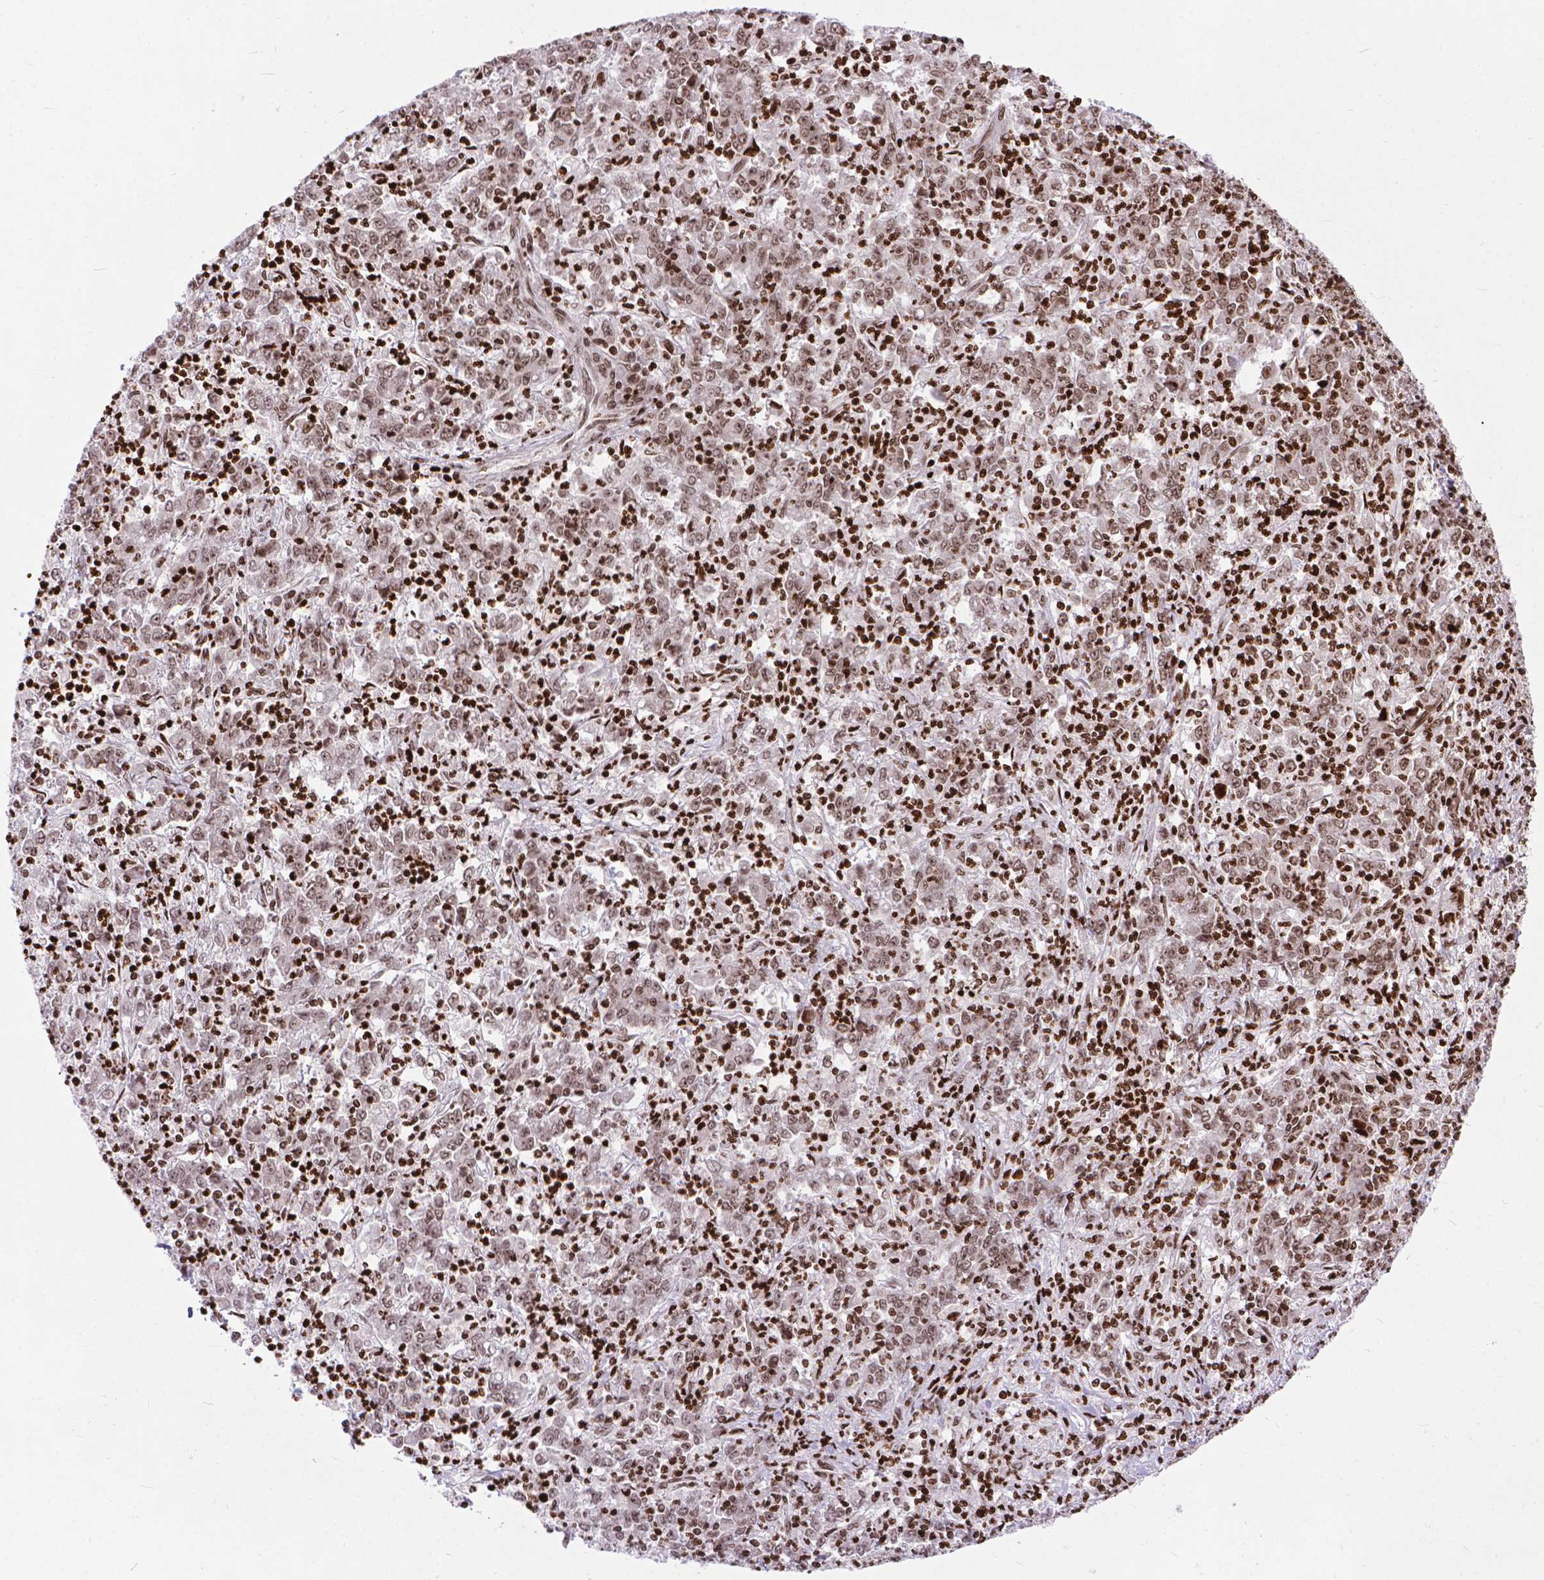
{"staining": {"intensity": "weak", "quantity": ">75%", "location": "cytoplasmic/membranous,nuclear"}, "tissue": "stomach cancer", "cell_type": "Tumor cells", "image_type": "cancer", "snomed": [{"axis": "morphology", "description": "Adenocarcinoma, NOS"}, {"axis": "topography", "description": "Stomach, lower"}], "caption": "Immunohistochemical staining of stomach cancer displays low levels of weak cytoplasmic/membranous and nuclear protein positivity in about >75% of tumor cells.", "gene": "AMER1", "patient": {"sex": "female", "age": 71}}